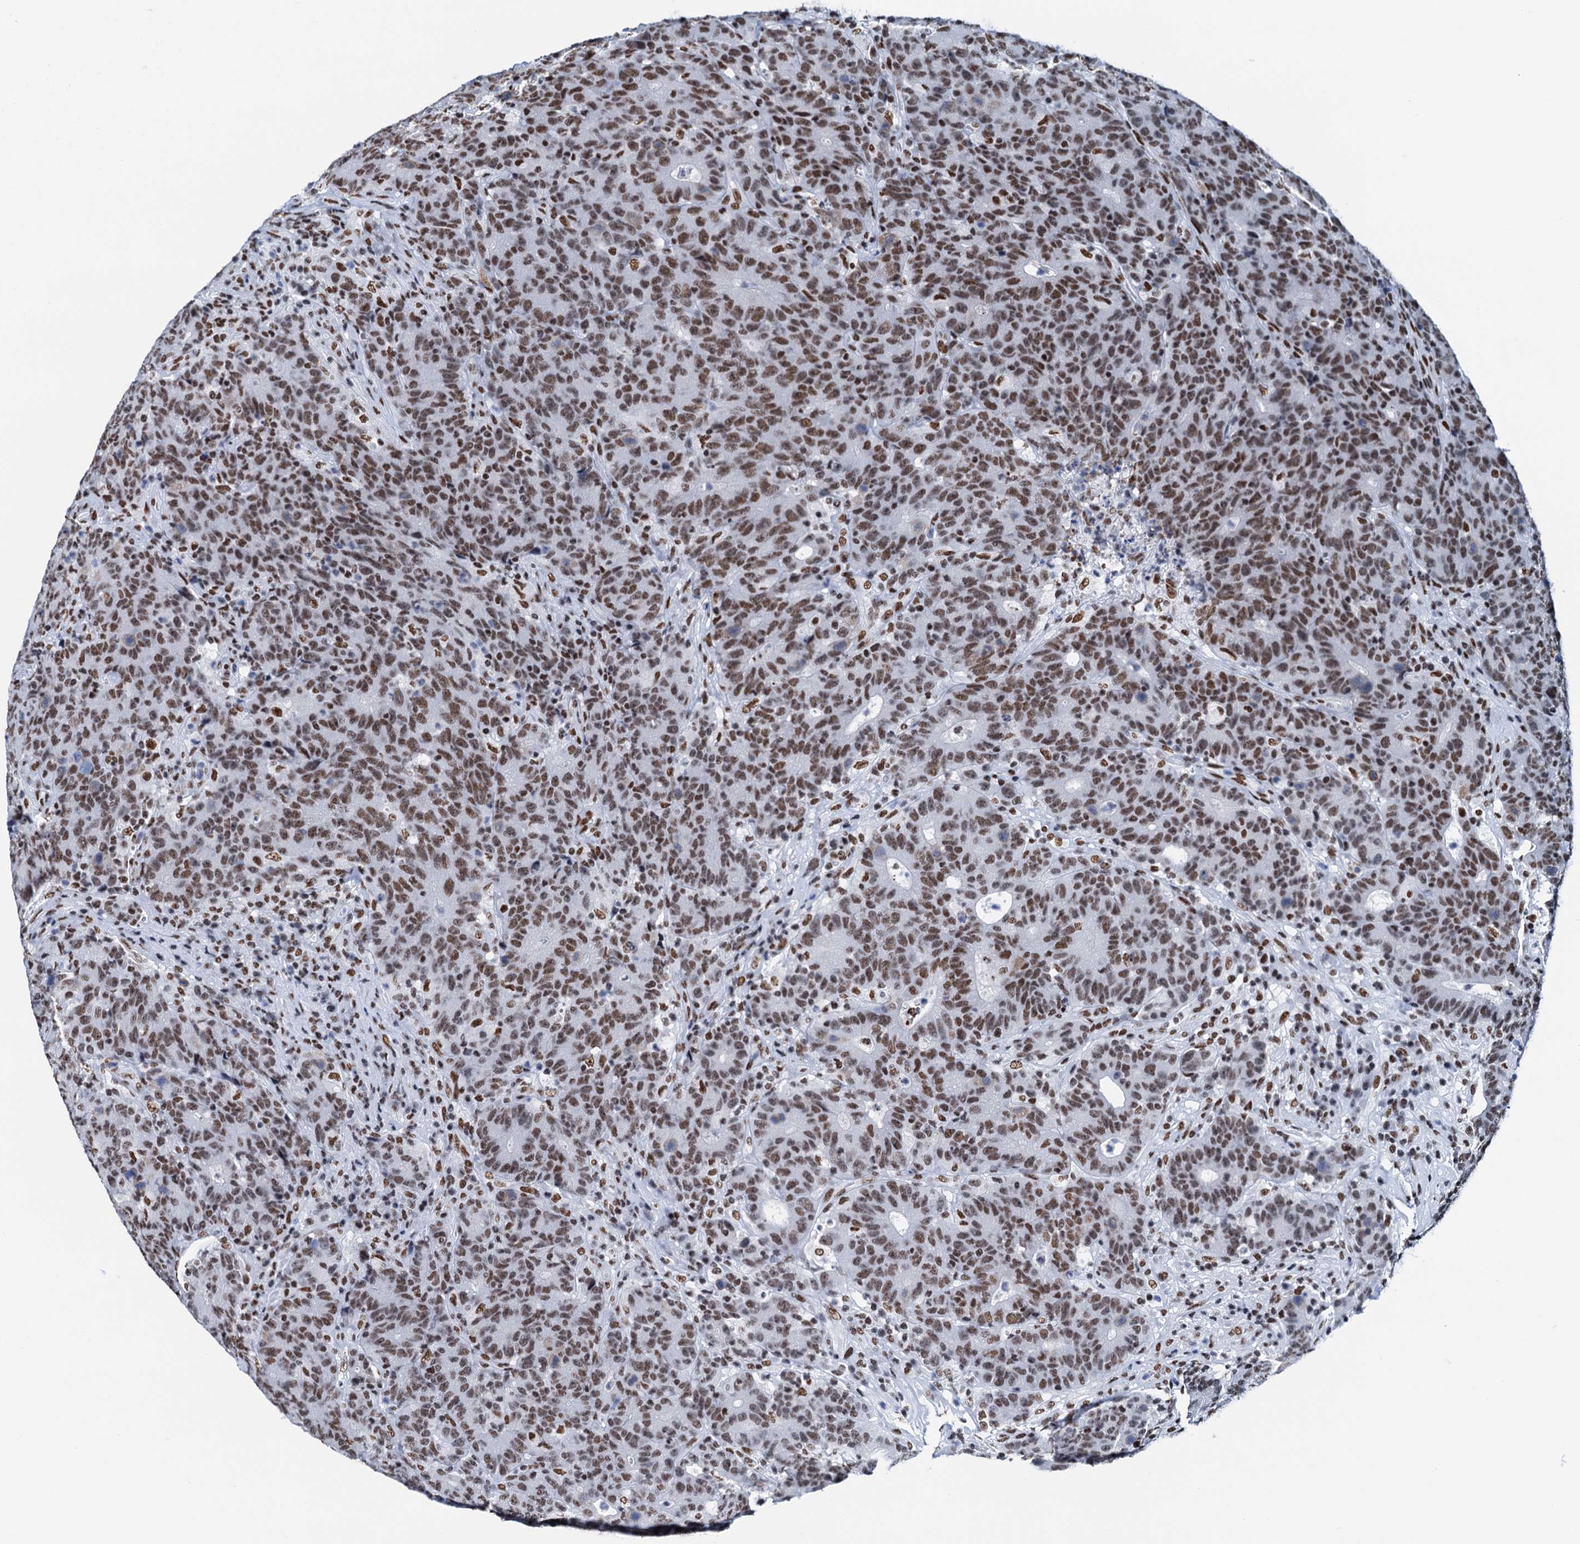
{"staining": {"intensity": "moderate", "quantity": ">75%", "location": "nuclear"}, "tissue": "colorectal cancer", "cell_type": "Tumor cells", "image_type": "cancer", "snomed": [{"axis": "morphology", "description": "Adenocarcinoma, NOS"}, {"axis": "topography", "description": "Colon"}], "caption": "Moderate nuclear staining is seen in about >75% of tumor cells in adenocarcinoma (colorectal). Nuclei are stained in blue.", "gene": "SLTM", "patient": {"sex": "female", "age": 75}}